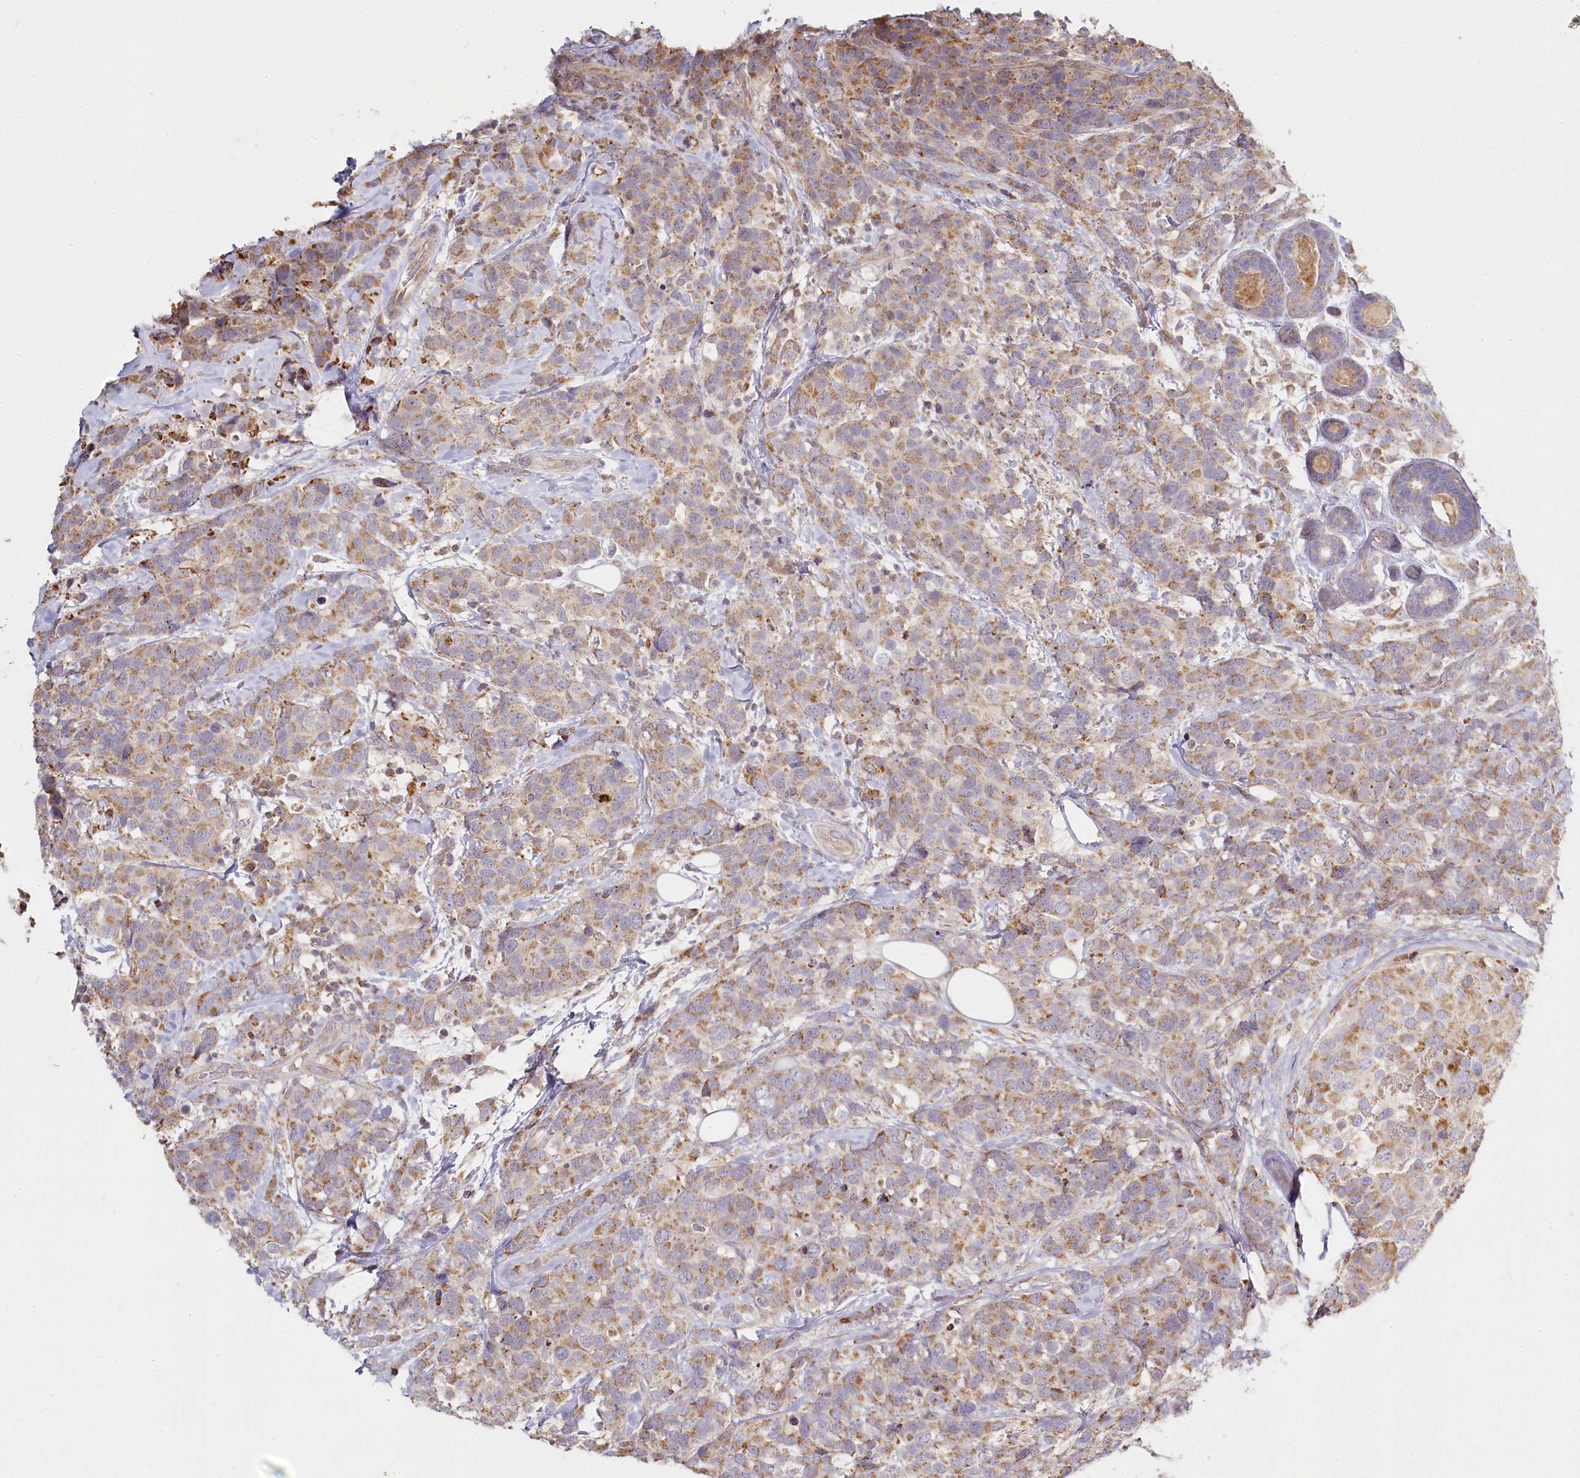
{"staining": {"intensity": "moderate", "quantity": ">75%", "location": "cytoplasmic/membranous"}, "tissue": "breast cancer", "cell_type": "Tumor cells", "image_type": "cancer", "snomed": [{"axis": "morphology", "description": "Lobular carcinoma"}, {"axis": "topography", "description": "Breast"}], "caption": "Moderate cytoplasmic/membranous expression for a protein is seen in approximately >75% of tumor cells of lobular carcinoma (breast) using IHC.", "gene": "ACOX2", "patient": {"sex": "female", "age": 59}}